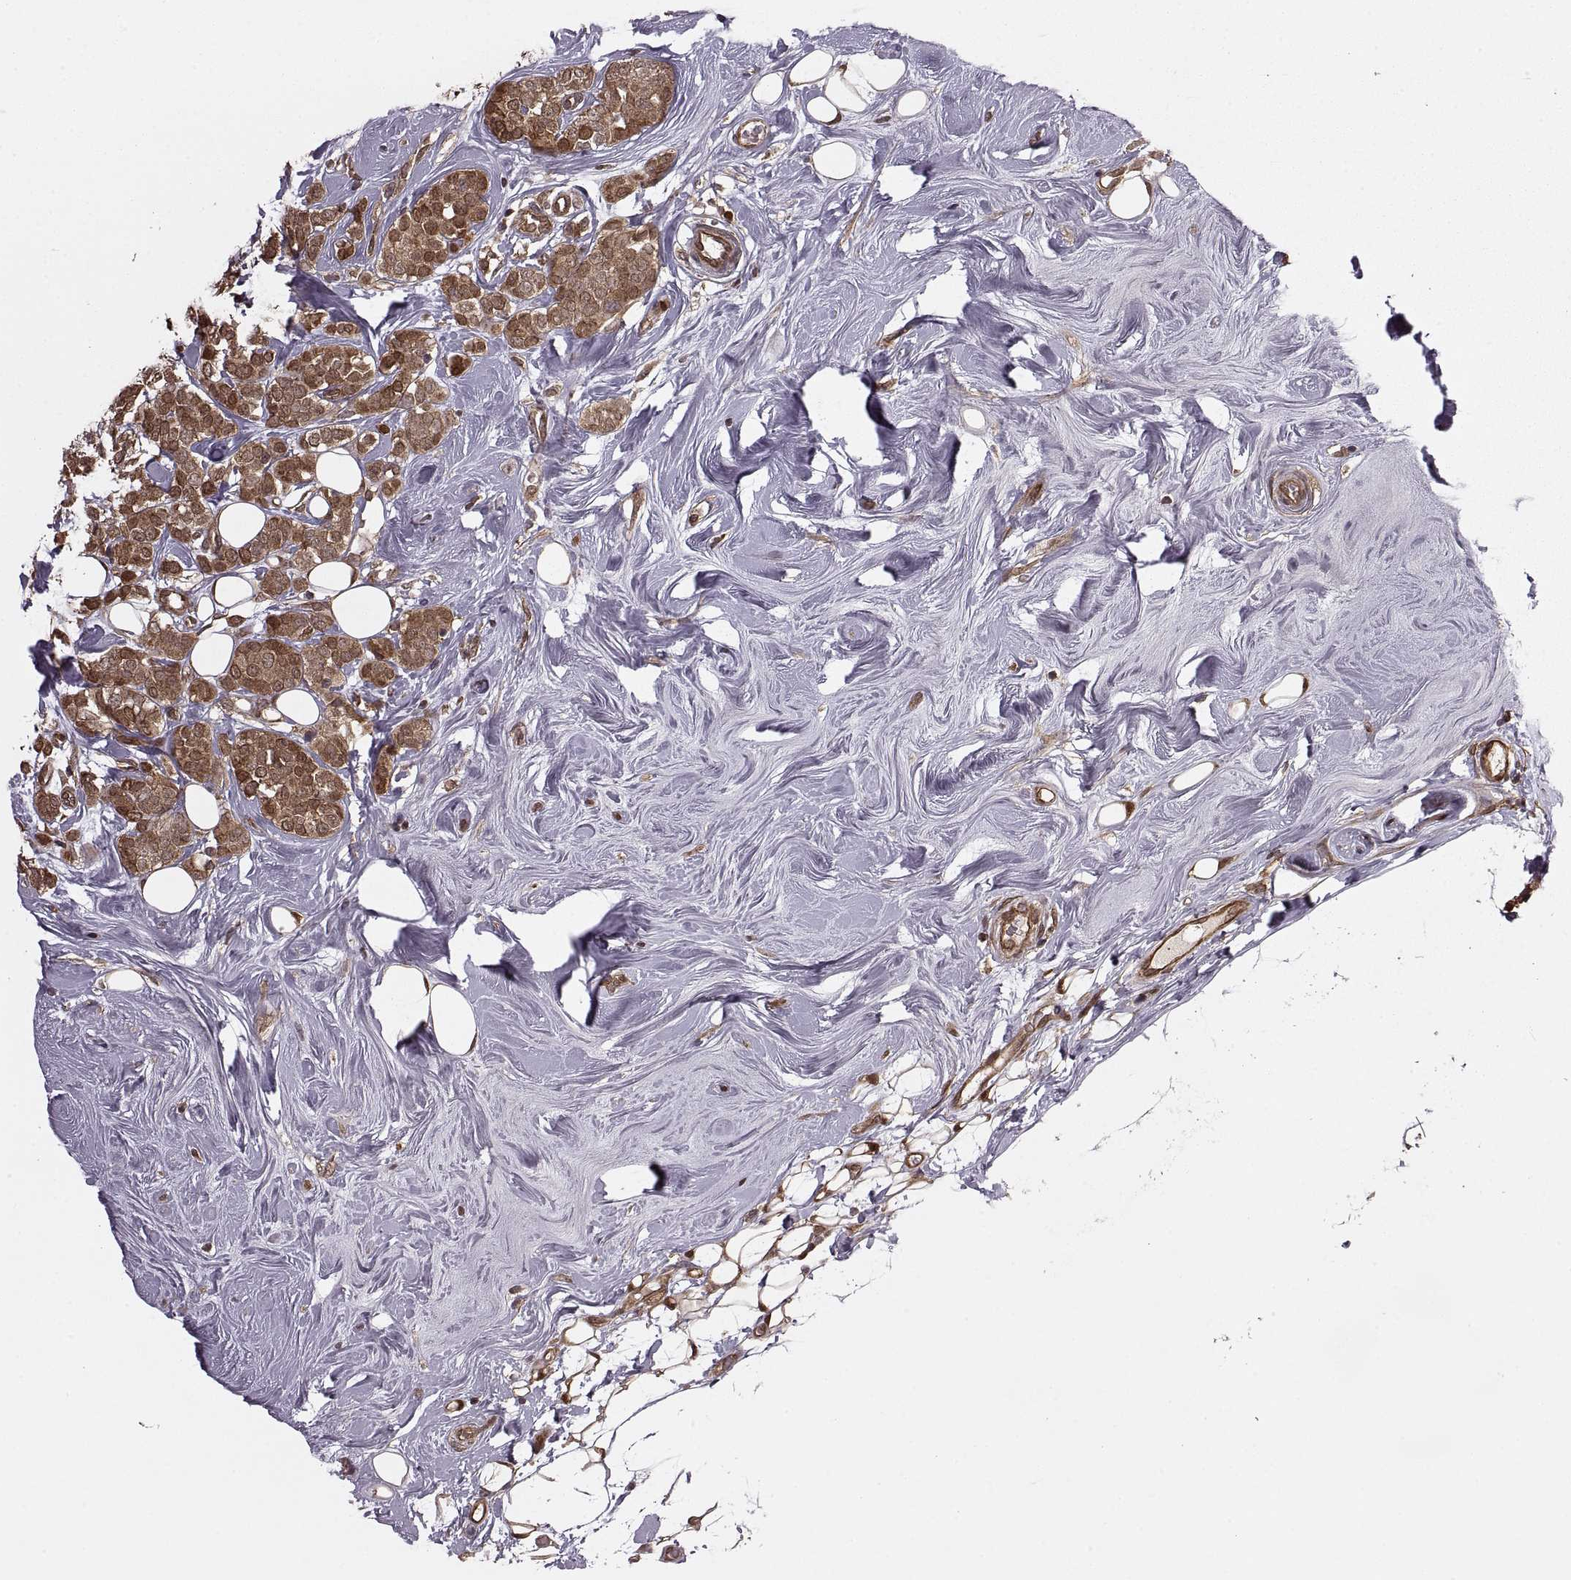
{"staining": {"intensity": "strong", "quantity": ">75%", "location": "cytoplasmic/membranous,nuclear"}, "tissue": "breast cancer", "cell_type": "Tumor cells", "image_type": "cancer", "snomed": [{"axis": "morphology", "description": "Lobular carcinoma"}, {"axis": "topography", "description": "Breast"}], "caption": "This histopathology image exhibits breast cancer (lobular carcinoma) stained with immunohistochemistry (IHC) to label a protein in brown. The cytoplasmic/membranous and nuclear of tumor cells show strong positivity for the protein. Nuclei are counter-stained blue.", "gene": "DEDD", "patient": {"sex": "female", "age": 49}}